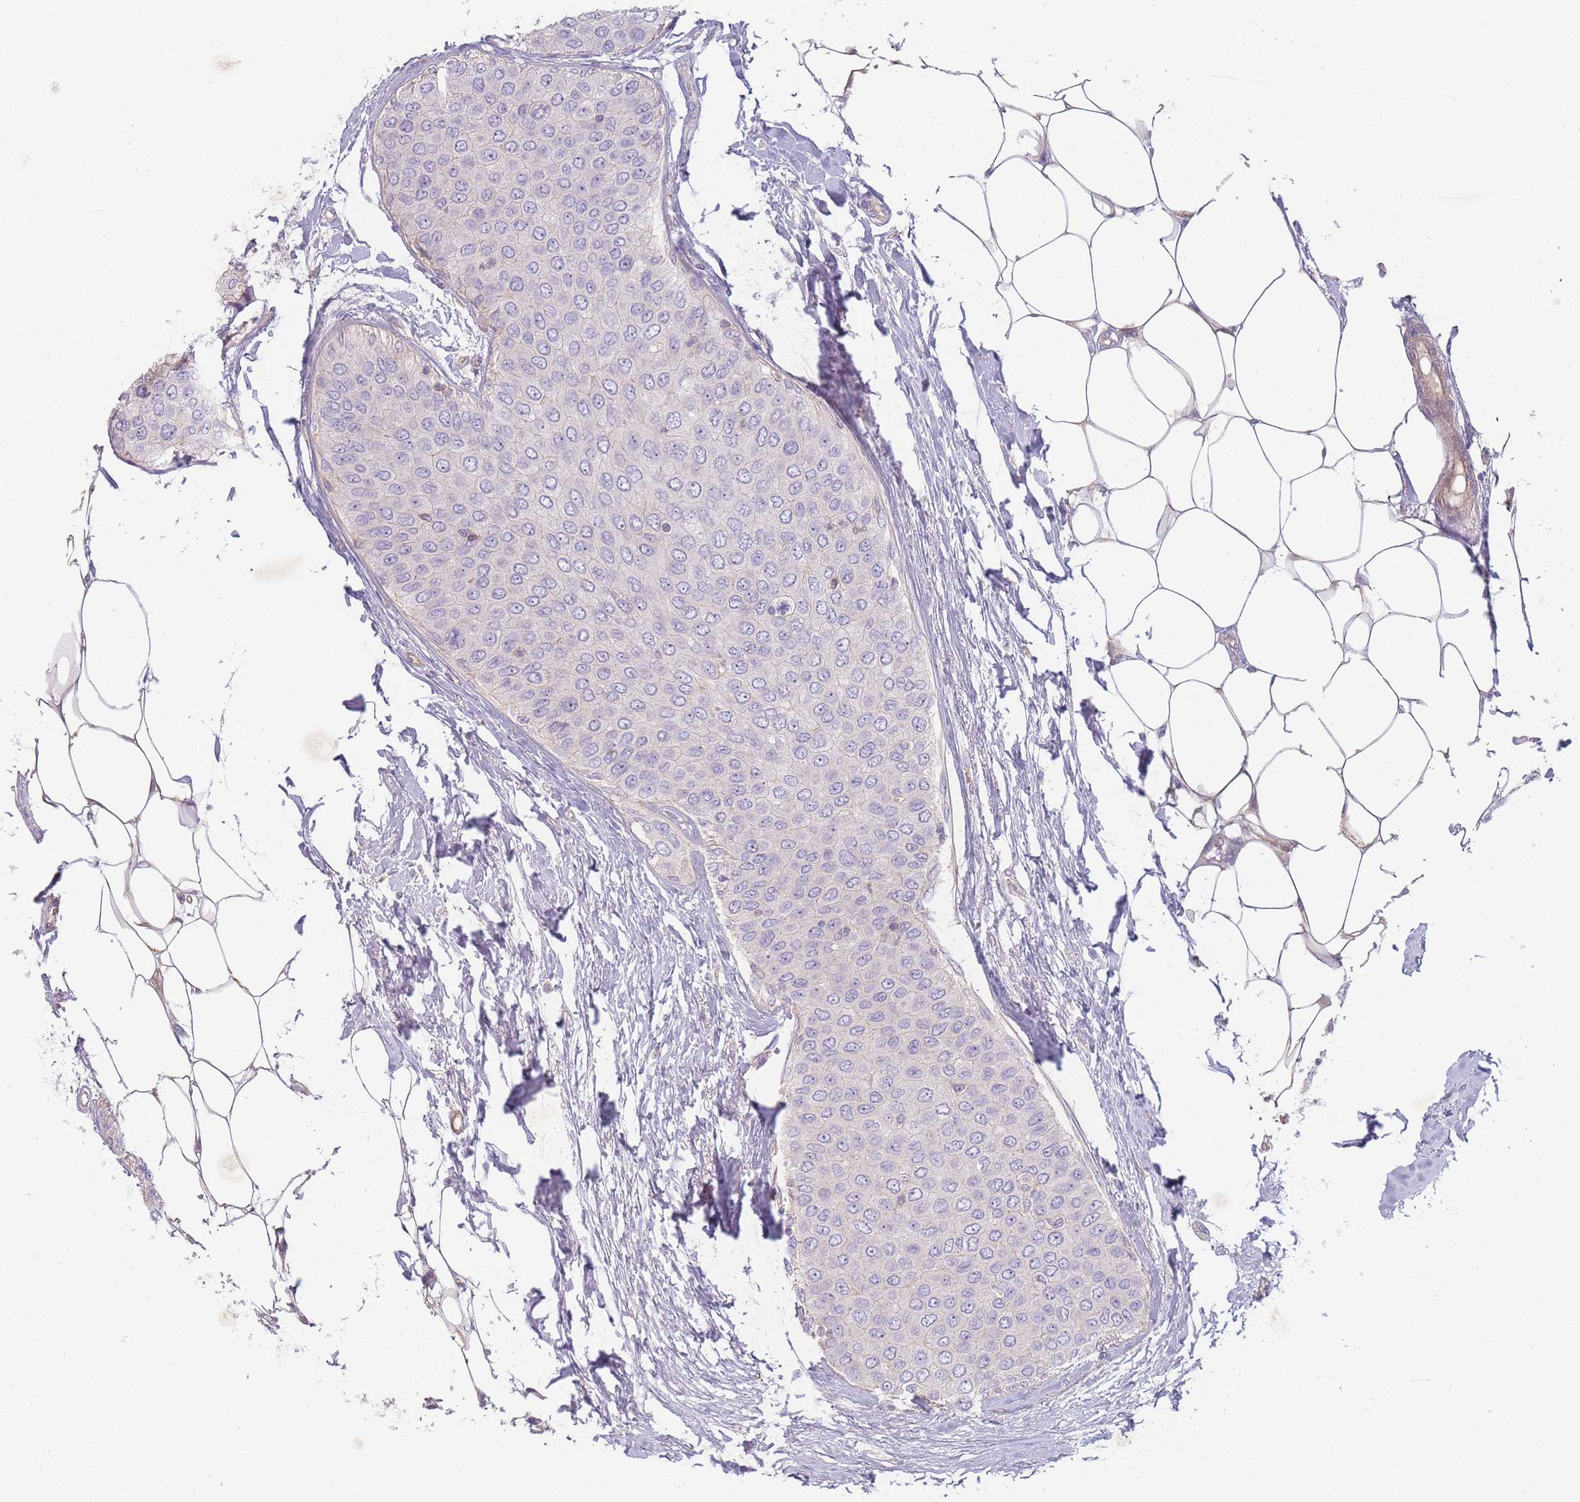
{"staining": {"intensity": "negative", "quantity": "none", "location": "none"}, "tissue": "breast cancer", "cell_type": "Tumor cells", "image_type": "cancer", "snomed": [{"axis": "morphology", "description": "Duct carcinoma"}, {"axis": "topography", "description": "Breast"}], "caption": "Tumor cells are negative for protein expression in human breast cancer (intraductal carcinoma). (DAB IHC with hematoxylin counter stain).", "gene": "SPHKAP", "patient": {"sex": "female", "age": 72}}